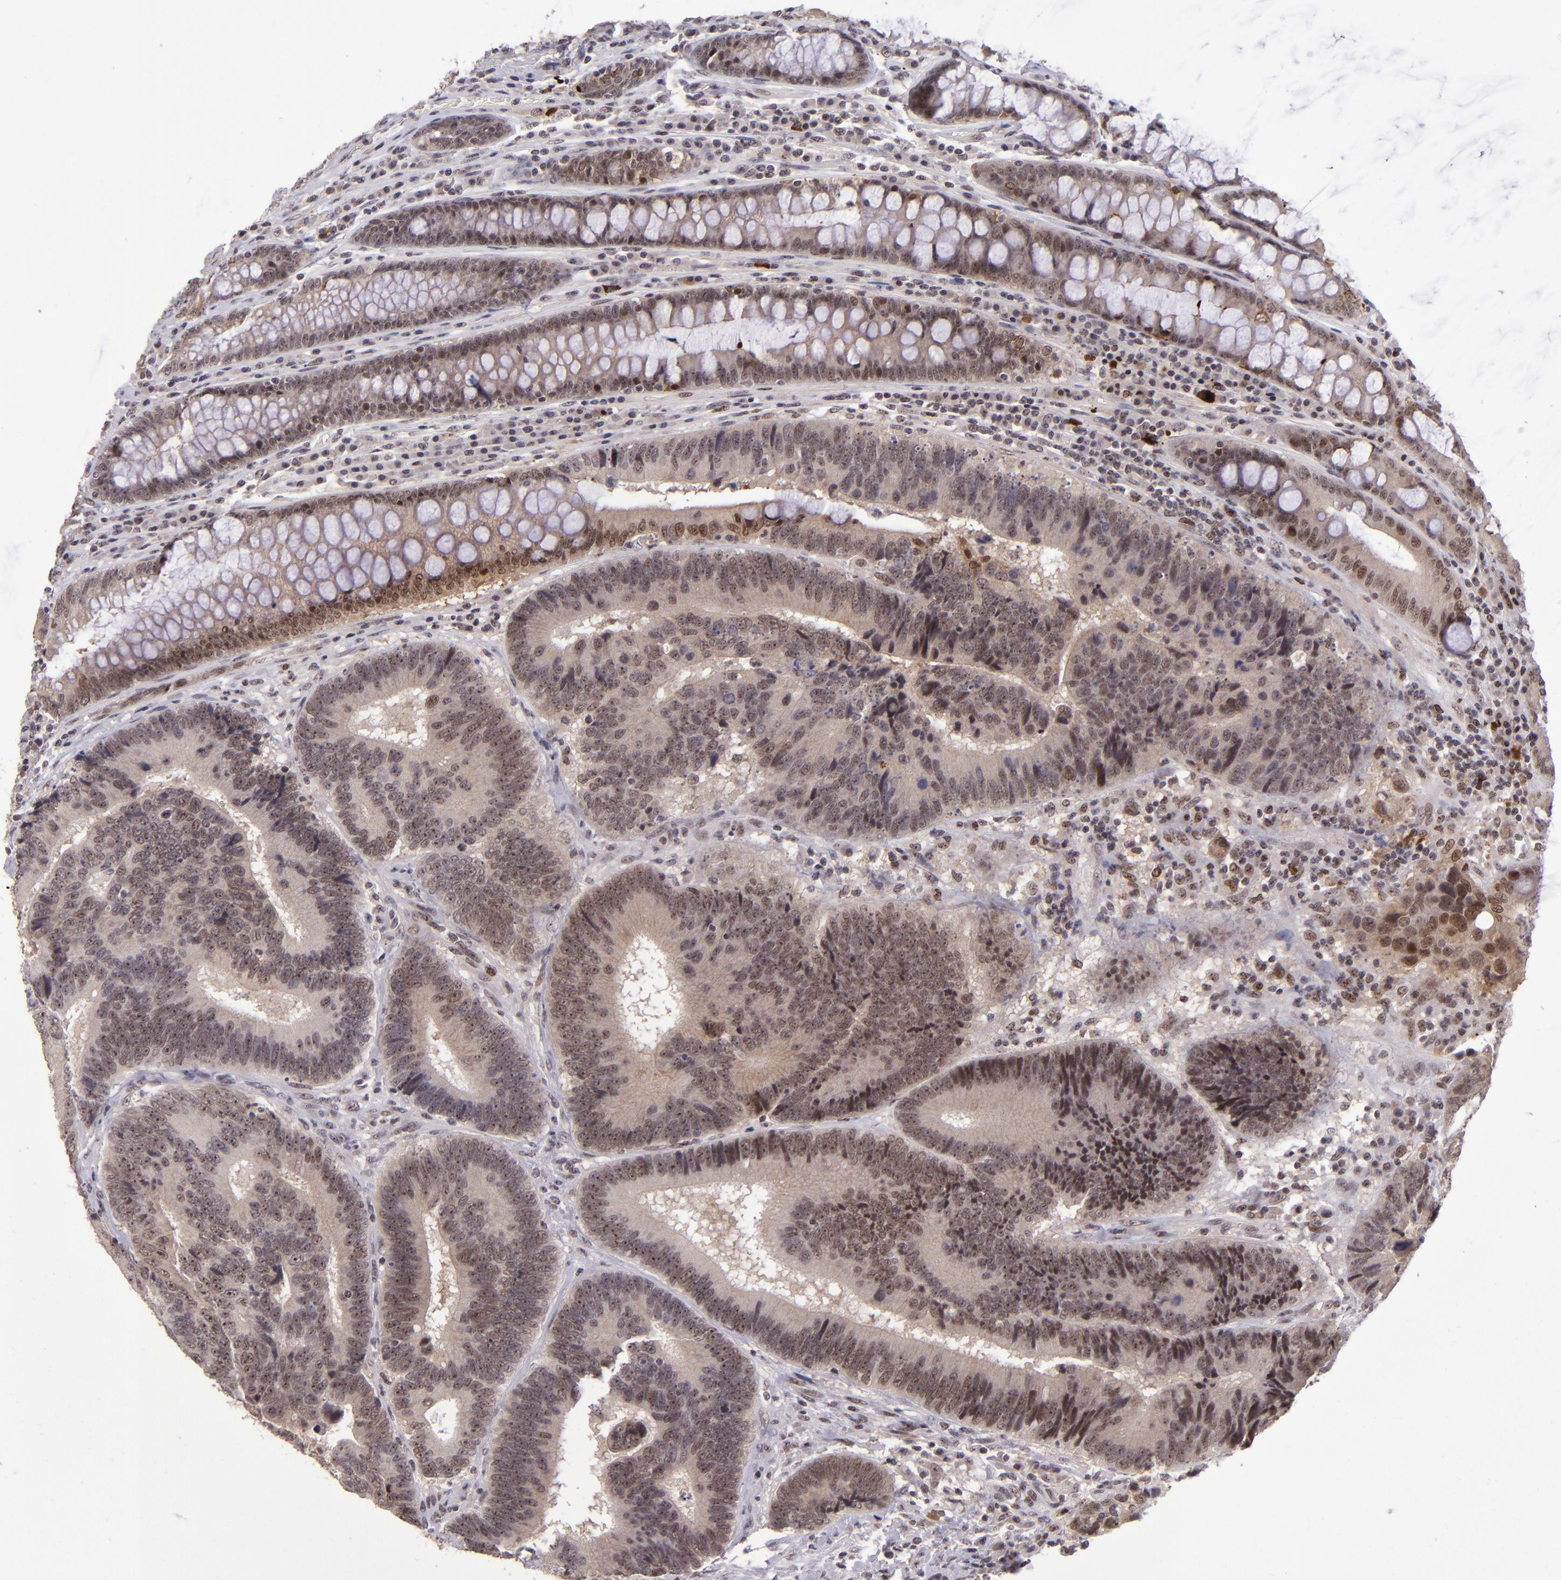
{"staining": {"intensity": "weak", "quantity": ">75%", "location": "cytoplasmic/membranous,nuclear"}, "tissue": "colorectal cancer", "cell_type": "Tumor cells", "image_type": "cancer", "snomed": [{"axis": "morphology", "description": "Normal tissue, NOS"}, {"axis": "morphology", "description": "Adenocarcinoma, NOS"}, {"axis": "topography", "description": "Colon"}], "caption": "Approximately >75% of tumor cells in human colorectal cancer (adenocarcinoma) display weak cytoplasmic/membranous and nuclear protein staining as visualized by brown immunohistochemical staining.", "gene": "PCNX4", "patient": {"sex": "female", "age": 78}}